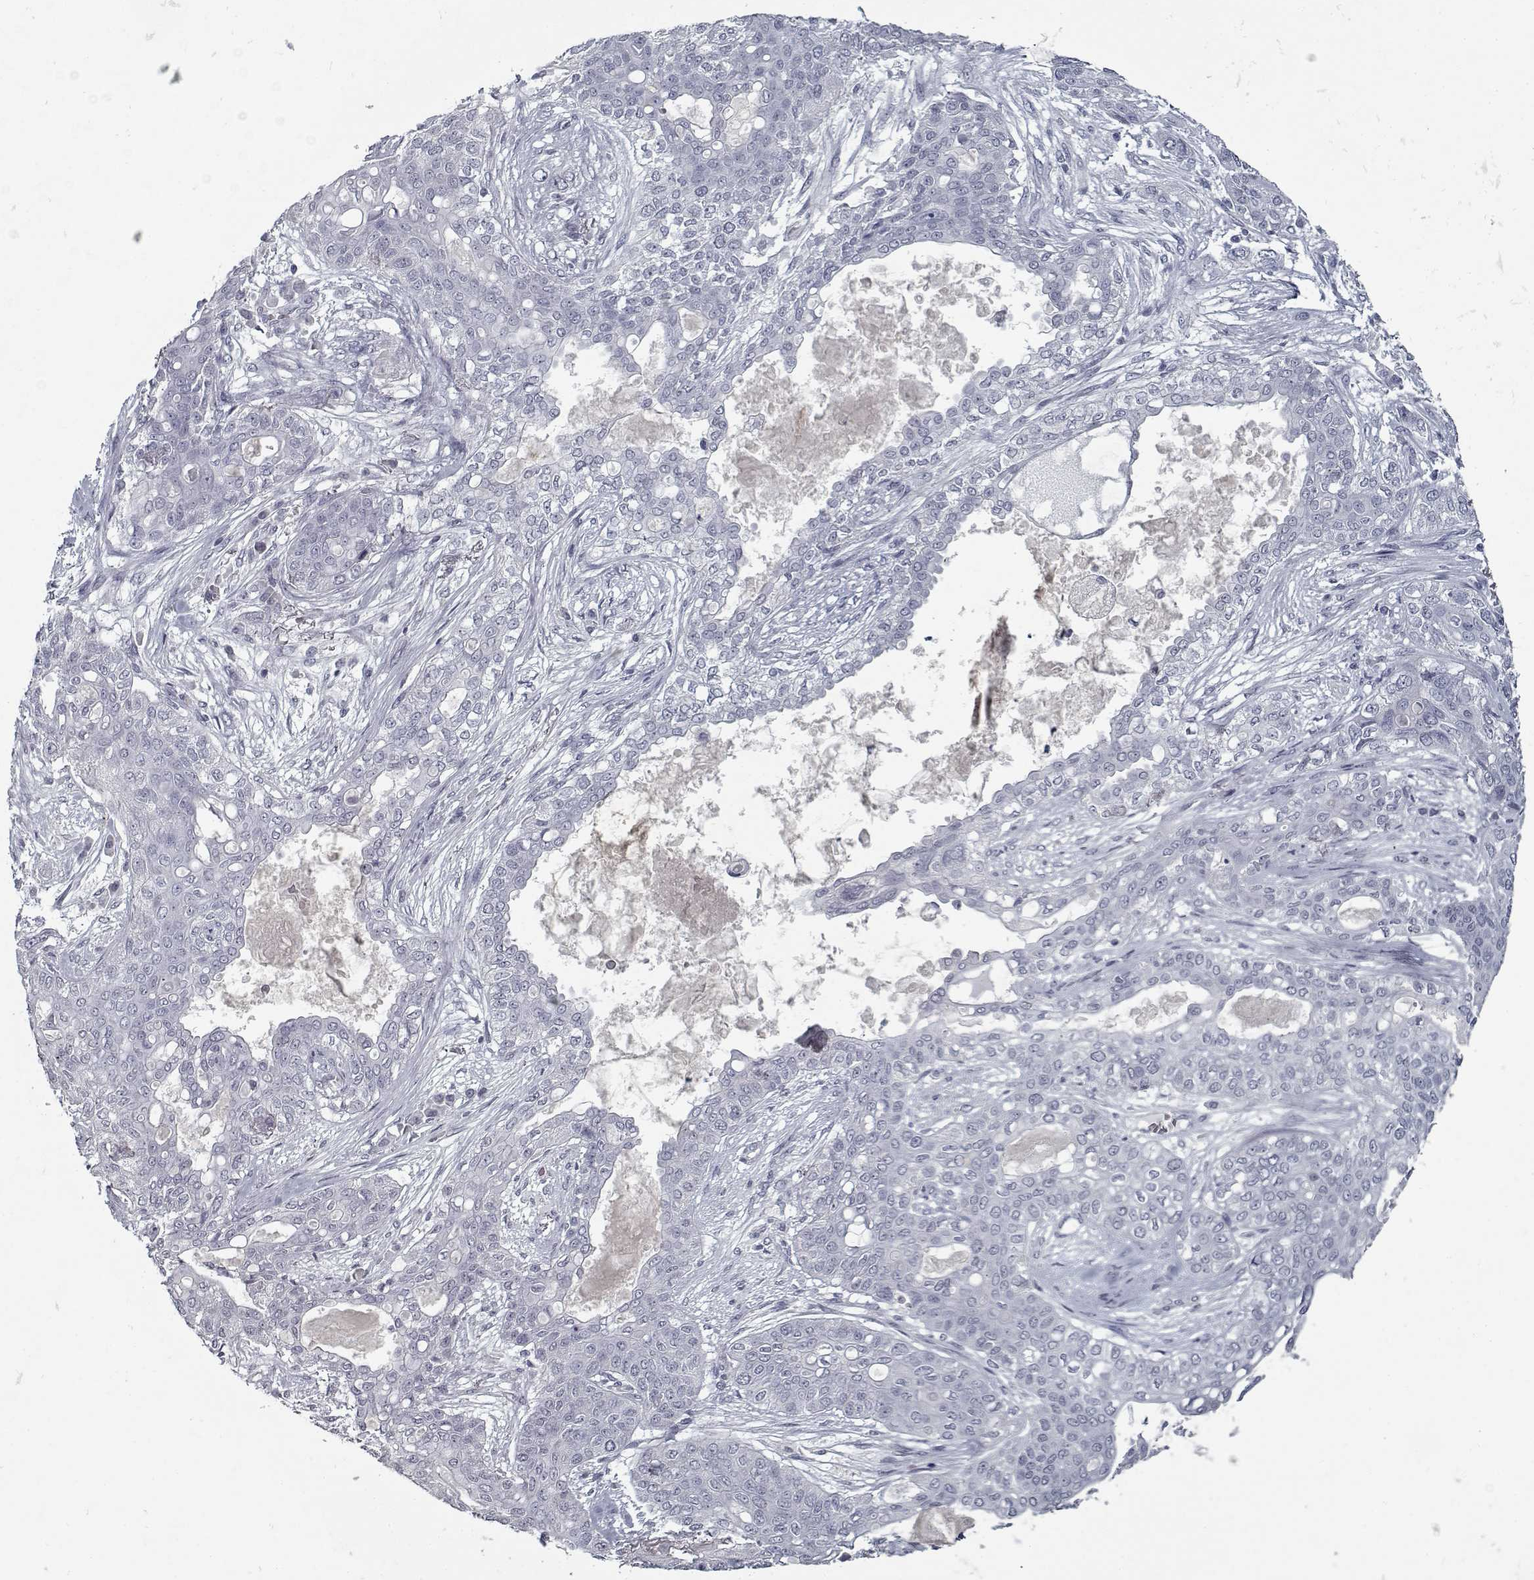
{"staining": {"intensity": "negative", "quantity": "none", "location": "none"}, "tissue": "lung cancer", "cell_type": "Tumor cells", "image_type": "cancer", "snomed": [{"axis": "morphology", "description": "Squamous cell carcinoma, NOS"}, {"axis": "topography", "description": "Lung"}], "caption": "Photomicrograph shows no significant protein staining in tumor cells of lung squamous cell carcinoma.", "gene": "GAD2", "patient": {"sex": "female", "age": 70}}